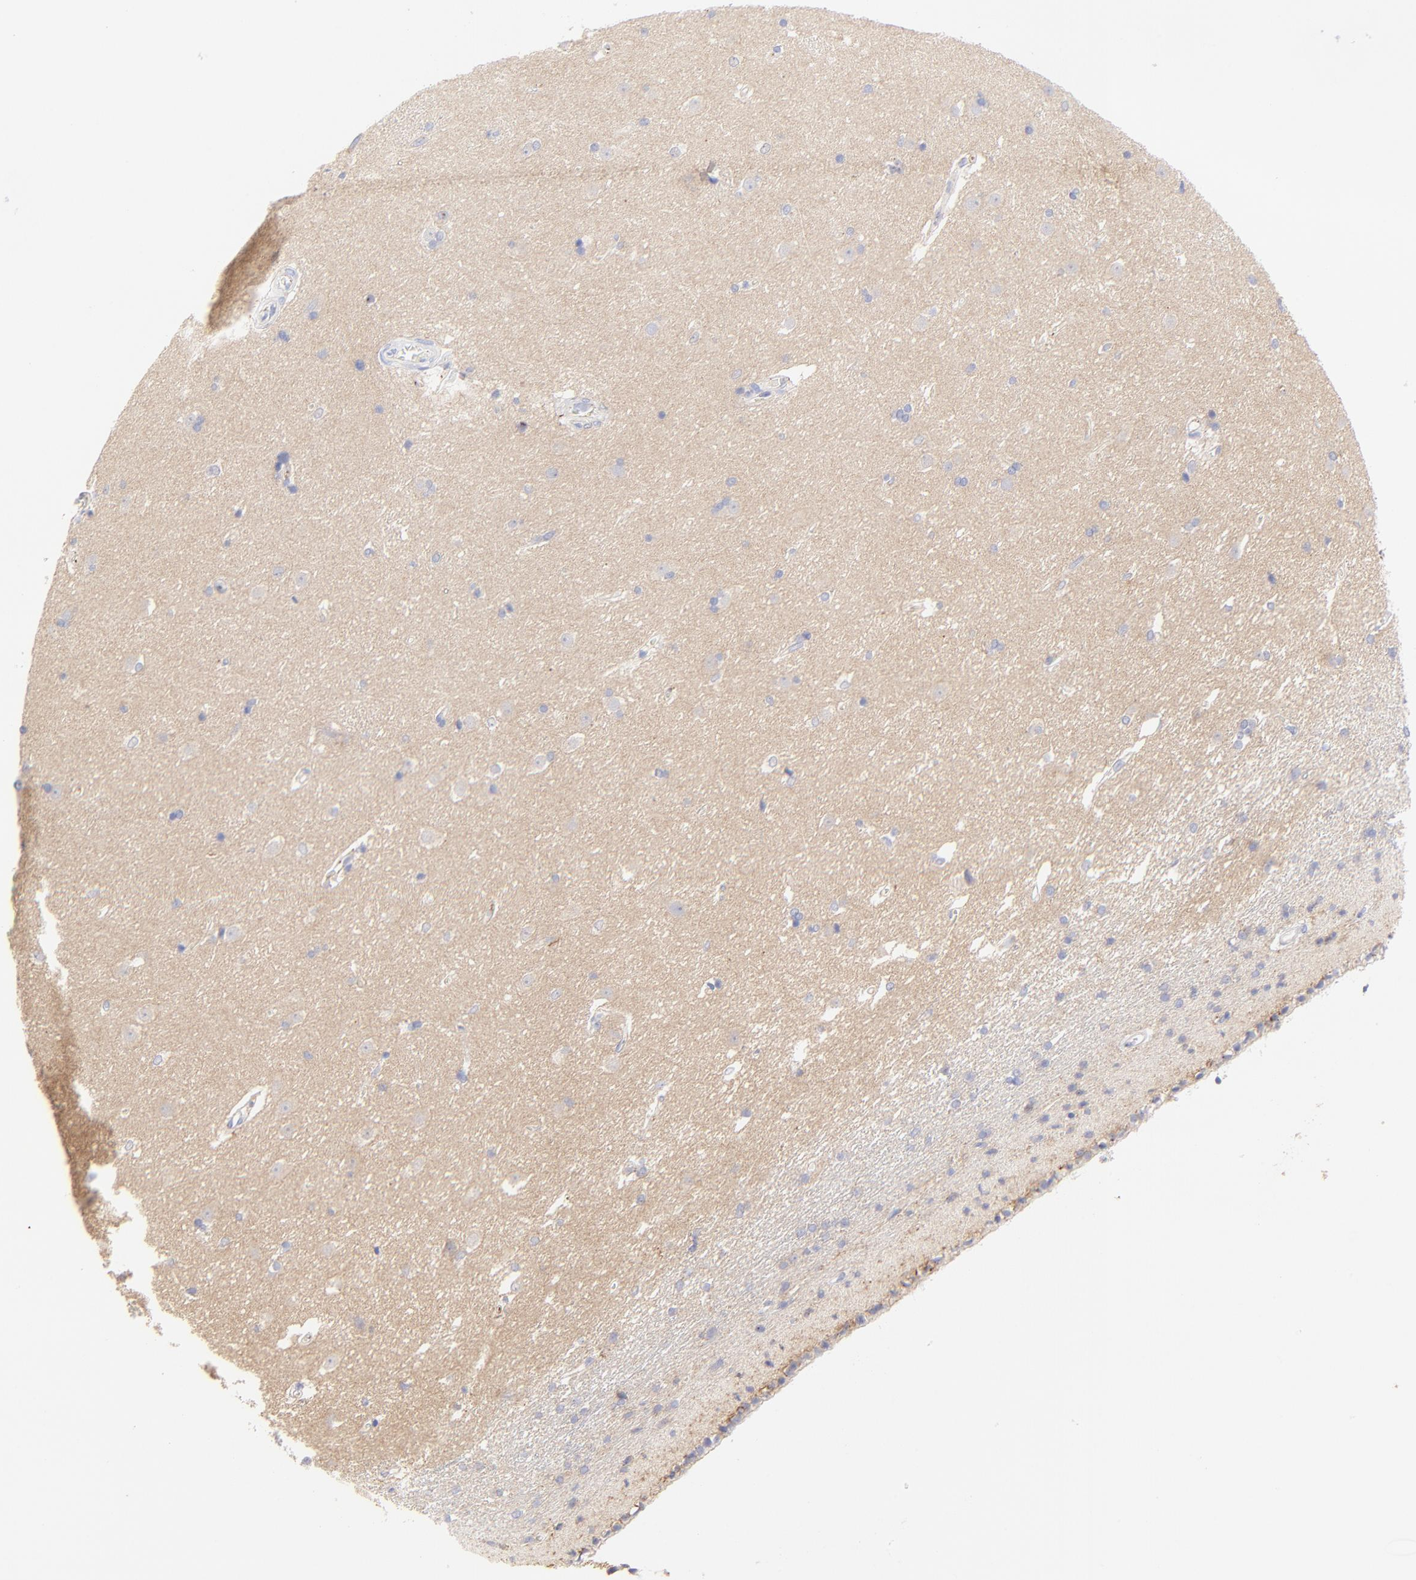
{"staining": {"intensity": "negative", "quantity": "none", "location": "none"}, "tissue": "caudate", "cell_type": "Glial cells", "image_type": "normal", "snomed": [{"axis": "morphology", "description": "Normal tissue, NOS"}, {"axis": "topography", "description": "Lateral ventricle wall"}], "caption": "The histopathology image reveals no staining of glial cells in benign caudate. Nuclei are stained in blue.", "gene": "LHFPL1", "patient": {"sex": "female", "age": 19}}